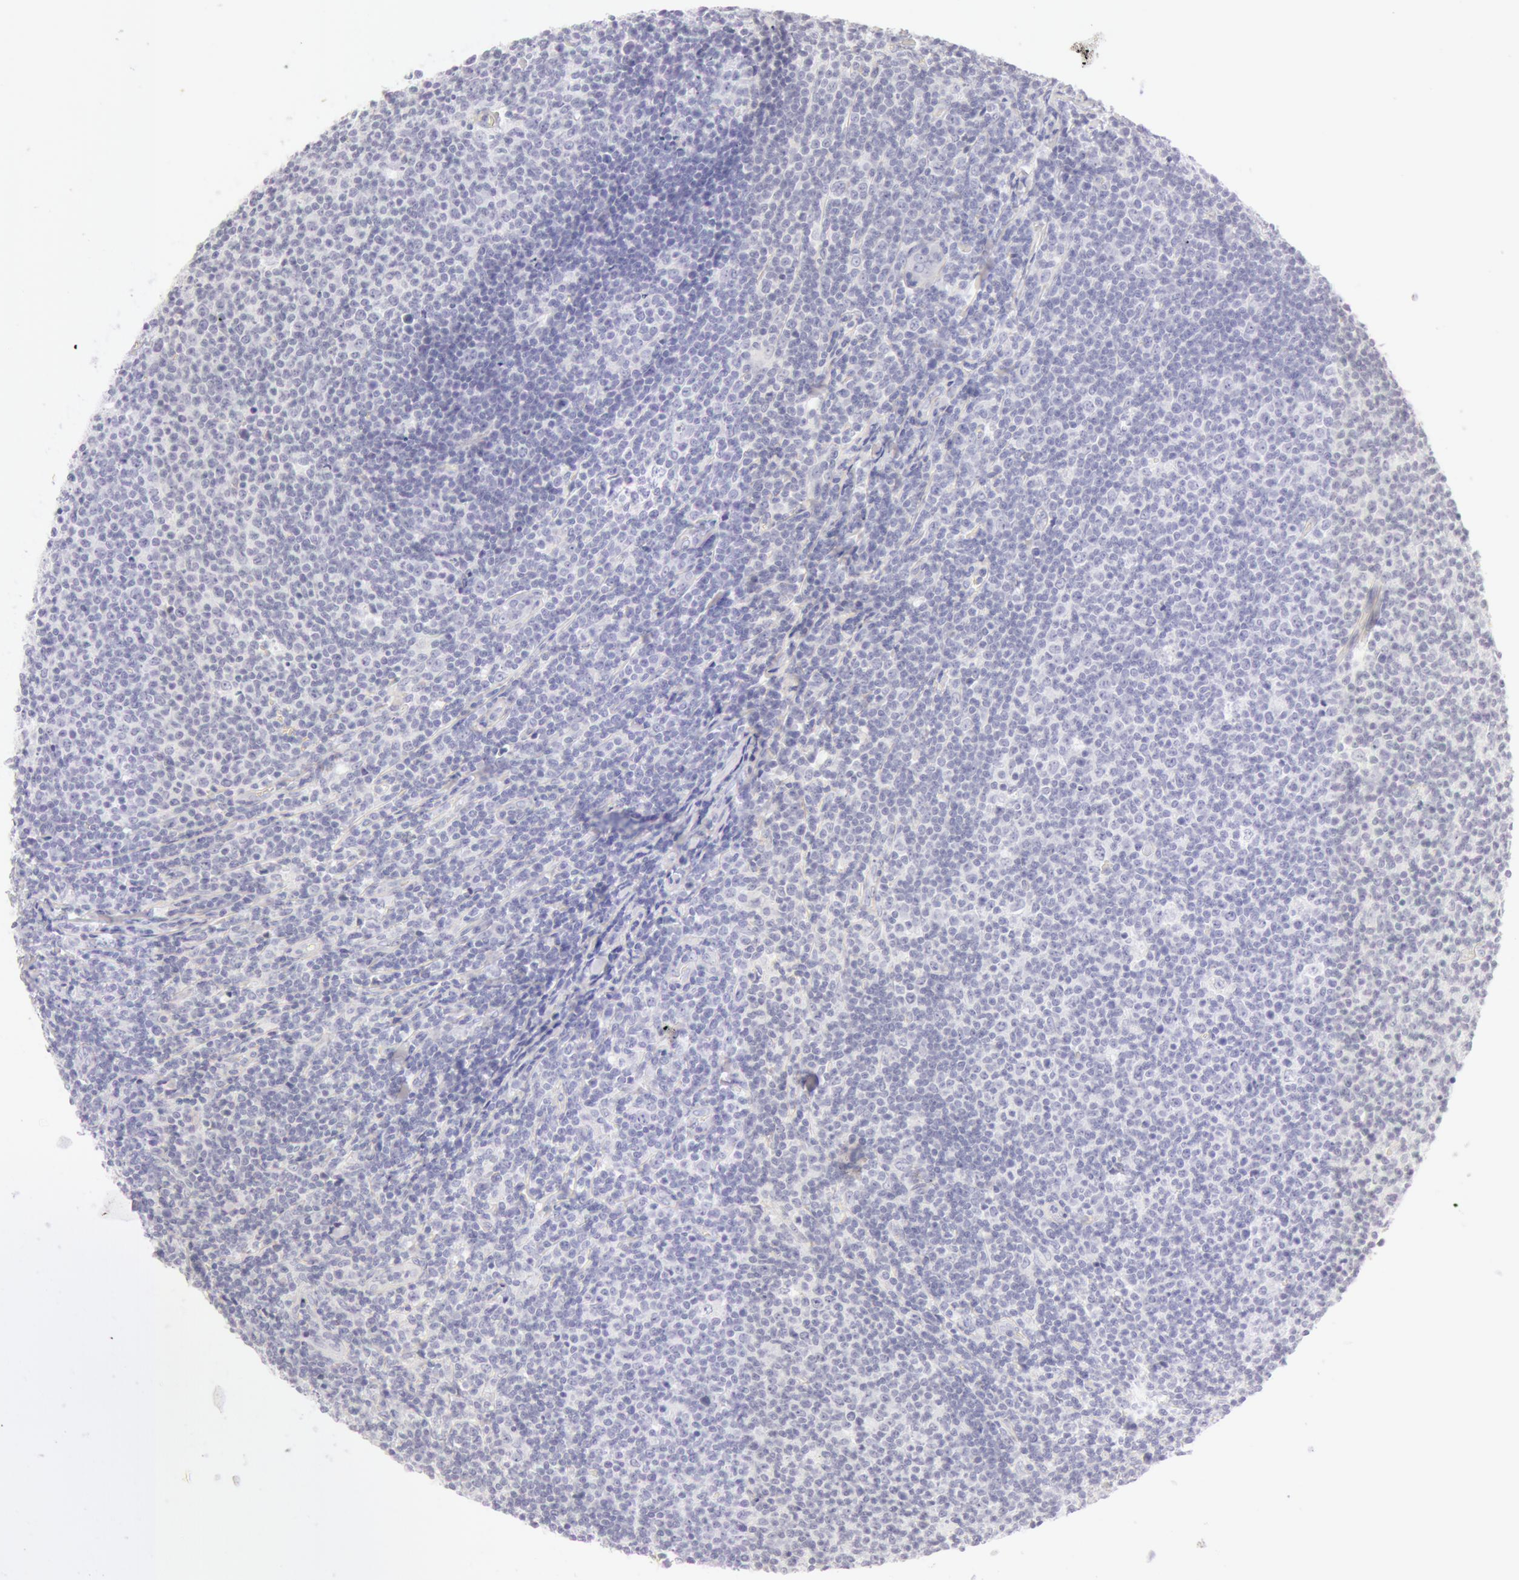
{"staining": {"intensity": "negative", "quantity": "none", "location": "none"}, "tissue": "lymphoma", "cell_type": "Tumor cells", "image_type": "cancer", "snomed": [{"axis": "morphology", "description": "Malignant lymphoma, non-Hodgkin's type, Low grade"}, {"axis": "topography", "description": "Lymph node"}], "caption": "Immunohistochemical staining of low-grade malignant lymphoma, non-Hodgkin's type reveals no significant positivity in tumor cells.", "gene": "KRT8", "patient": {"sex": "male", "age": 74}}